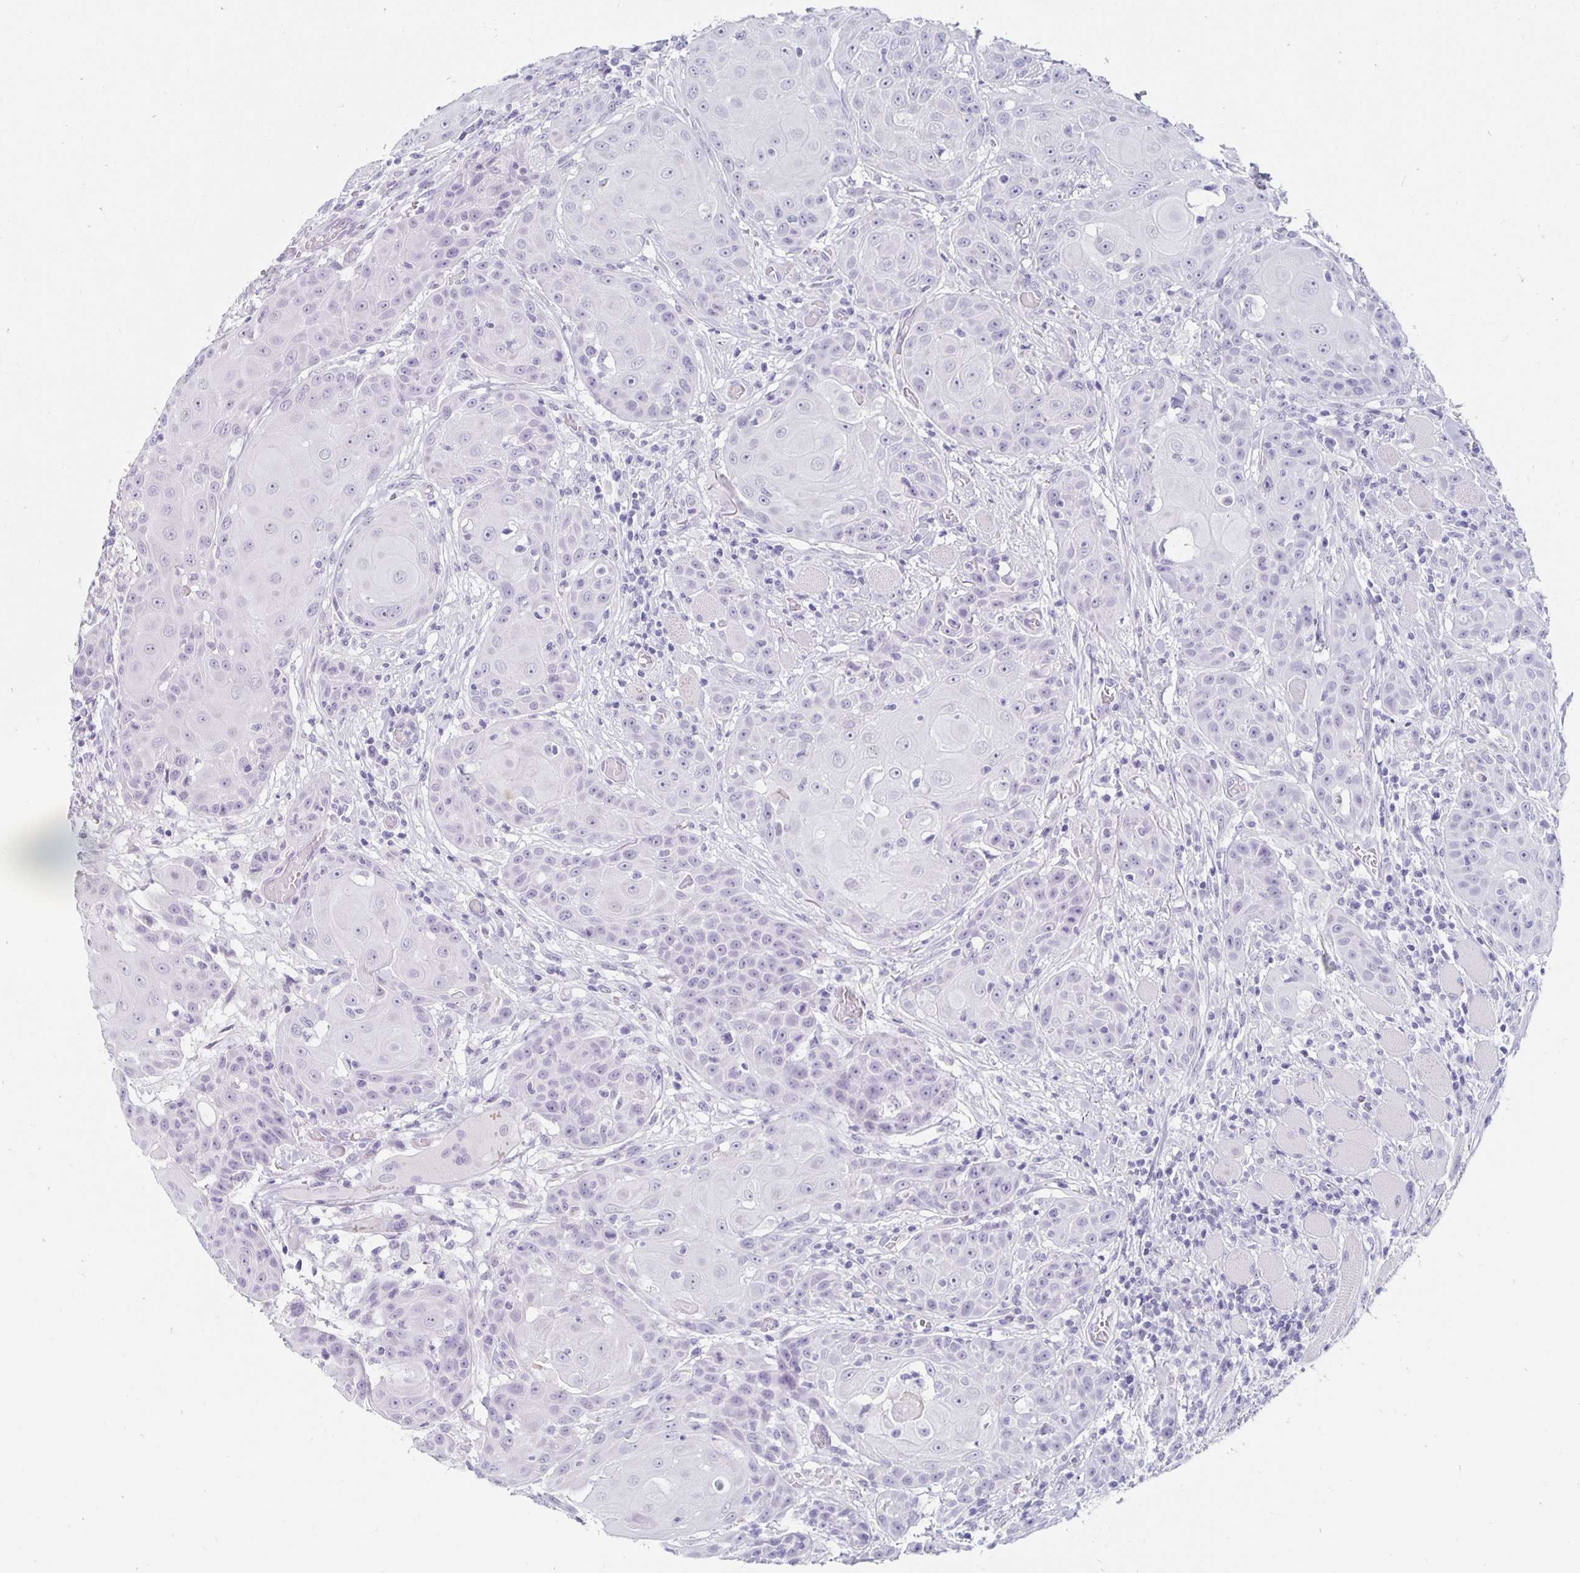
{"staining": {"intensity": "negative", "quantity": "none", "location": "none"}, "tissue": "head and neck cancer", "cell_type": "Tumor cells", "image_type": "cancer", "snomed": [{"axis": "morphology", "description": "Normal tissue, NOS"}, {"axis": "morphology", "description": "Squamous cell carcinoma, NOS"}, {"axis": "topography", "description": "Oral tissue"}, {"axis": "topography", "description": "Head-Neck"}], "caption": "A micrograph of human head and neck cancer (squamous cell carcinoma) is negative for staining in tumor cells.", "gene": "KCNQ2", "patient": {"sex": "female", "age": 55}}